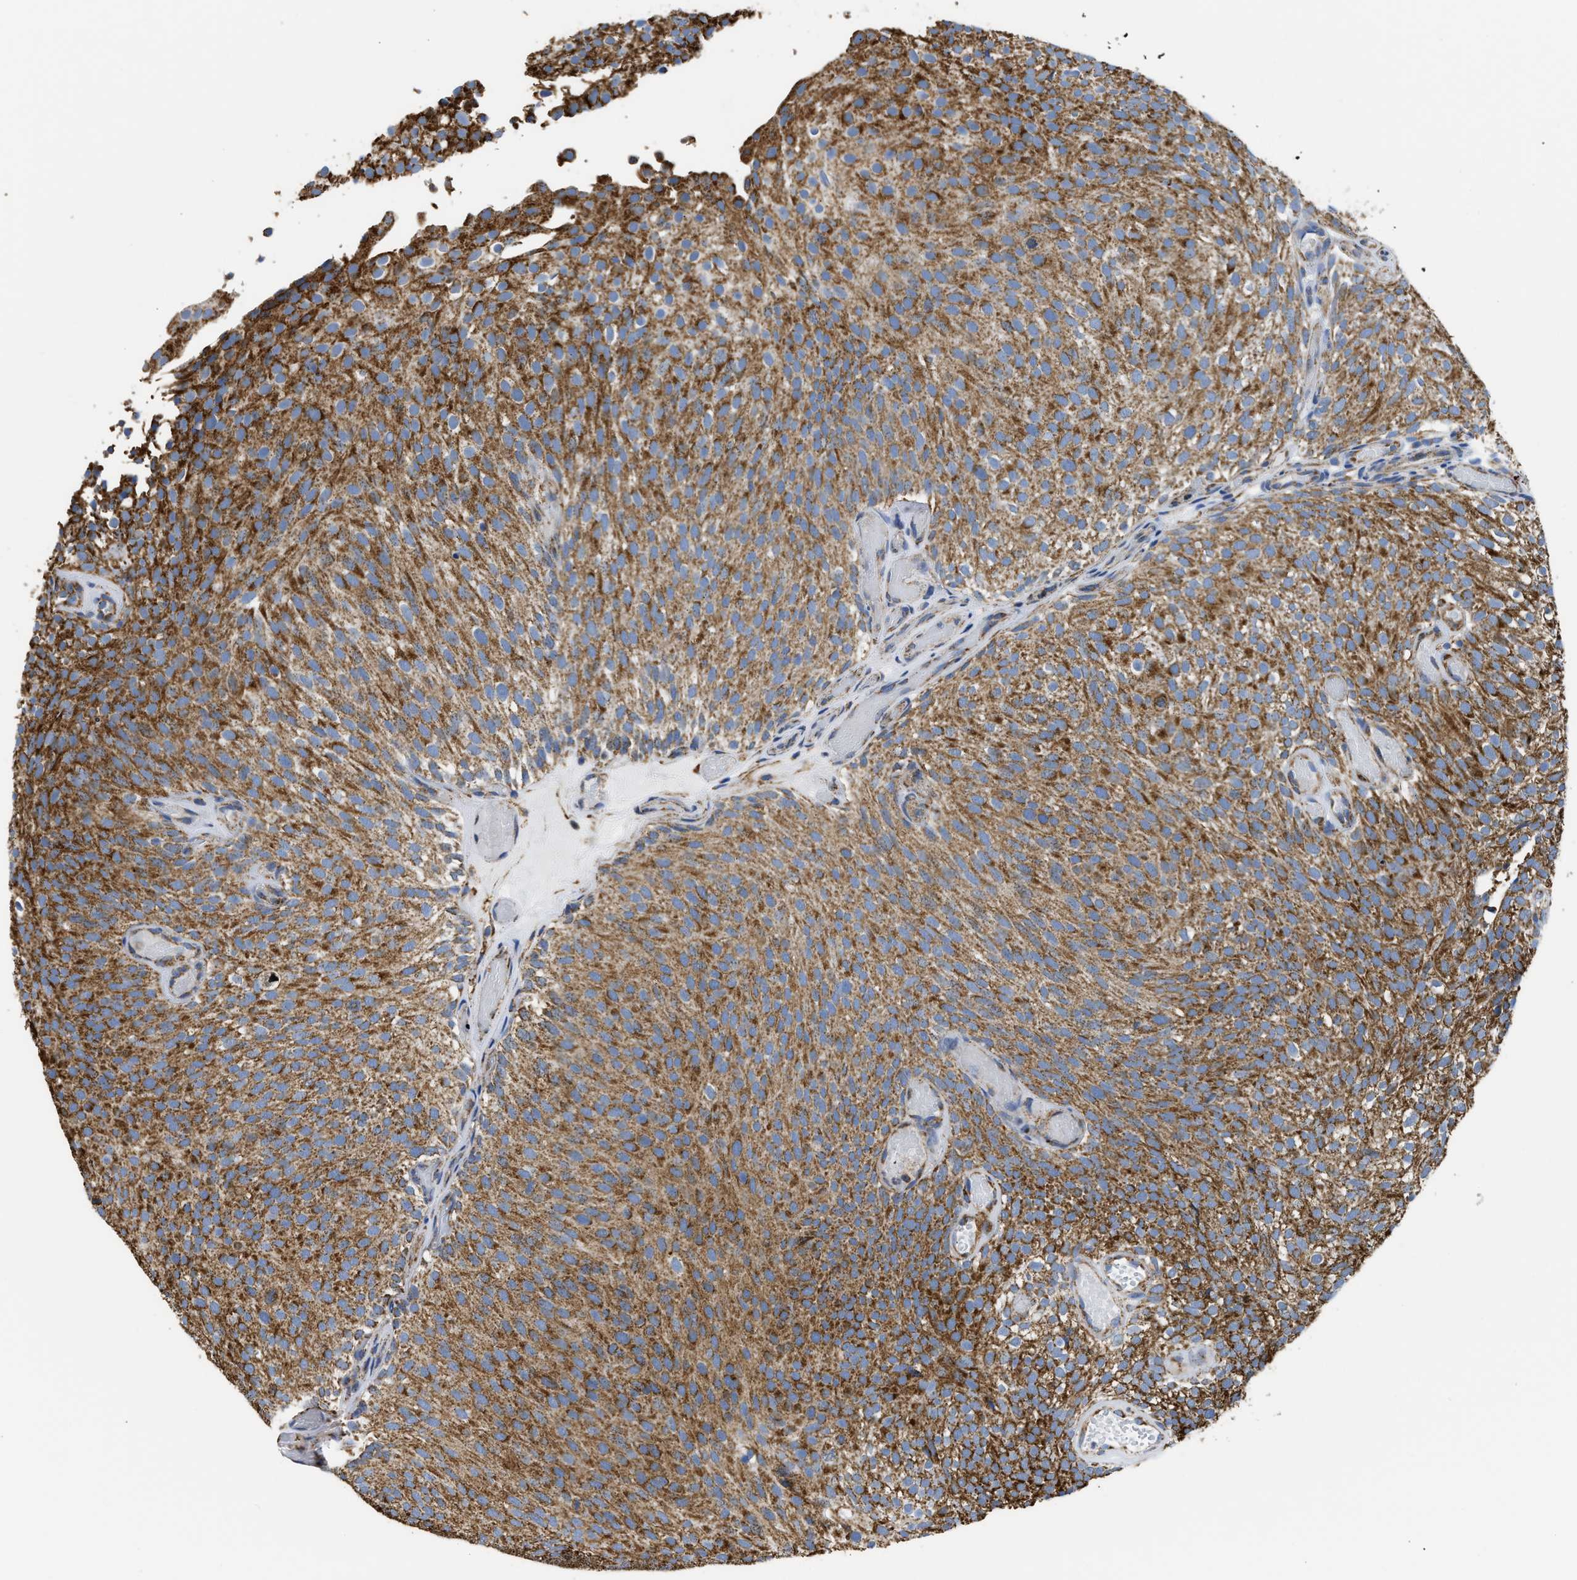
{"staining": {"intensity": "strong", "quantity": ">75%", "location": "cytoplasmic/membranous"}, "tissue": "urothelial cancer", "cell_type": "Tumor cells", "image_type": "cancer", "snomed": [{"axis": "morphology", "description": "Urothelial carcinoma, Low grade"}, {"axis": "topography", "description": "Urinary bladder"}], "caption": "A brown stain shows strong cytoplasmic/membranous expression of a protein in urothelial carcinoma (low-grade) tumor cells.", "gene": "CYCS", "patient": {"sex": "male", "age": 78}}